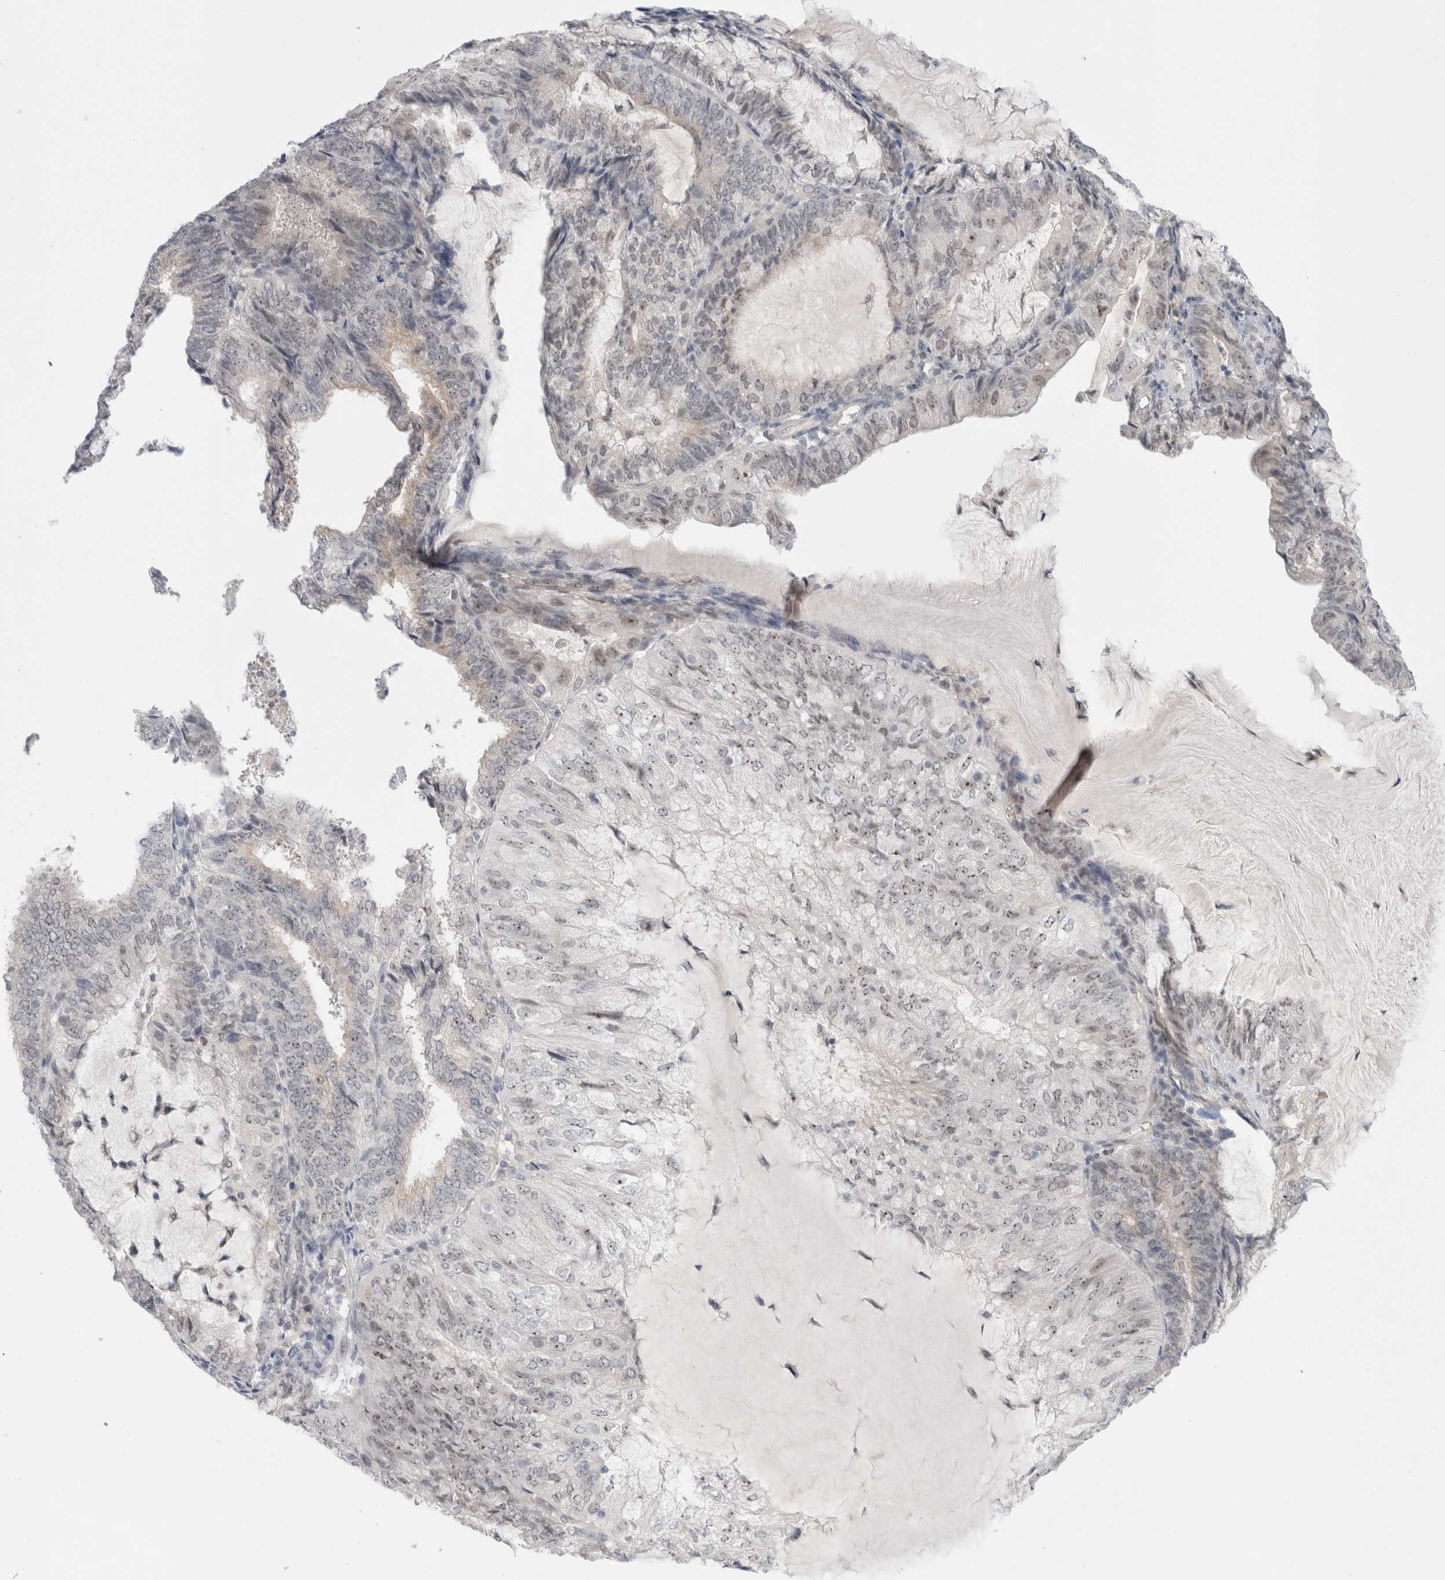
{"staining": {"intensity": "weak", "quantity": "25%-75%", "location": "nuclear"}, "tissue": "endometrial cancer", "cell_type": "Tumor cells", "image_type": "cancer", "snomed": [{"axis": "morphology", "description": "Adenocarcinoma, NOS"}, {"axis": "topography", "description": "Endometrium"}], "caption": "Endometrial cancer tissue exhibits weak nuclear expression in approximately 25%-75% of tumor cells", "gene": "CERS5", "patient": {"sex": "female", "age": 81}}